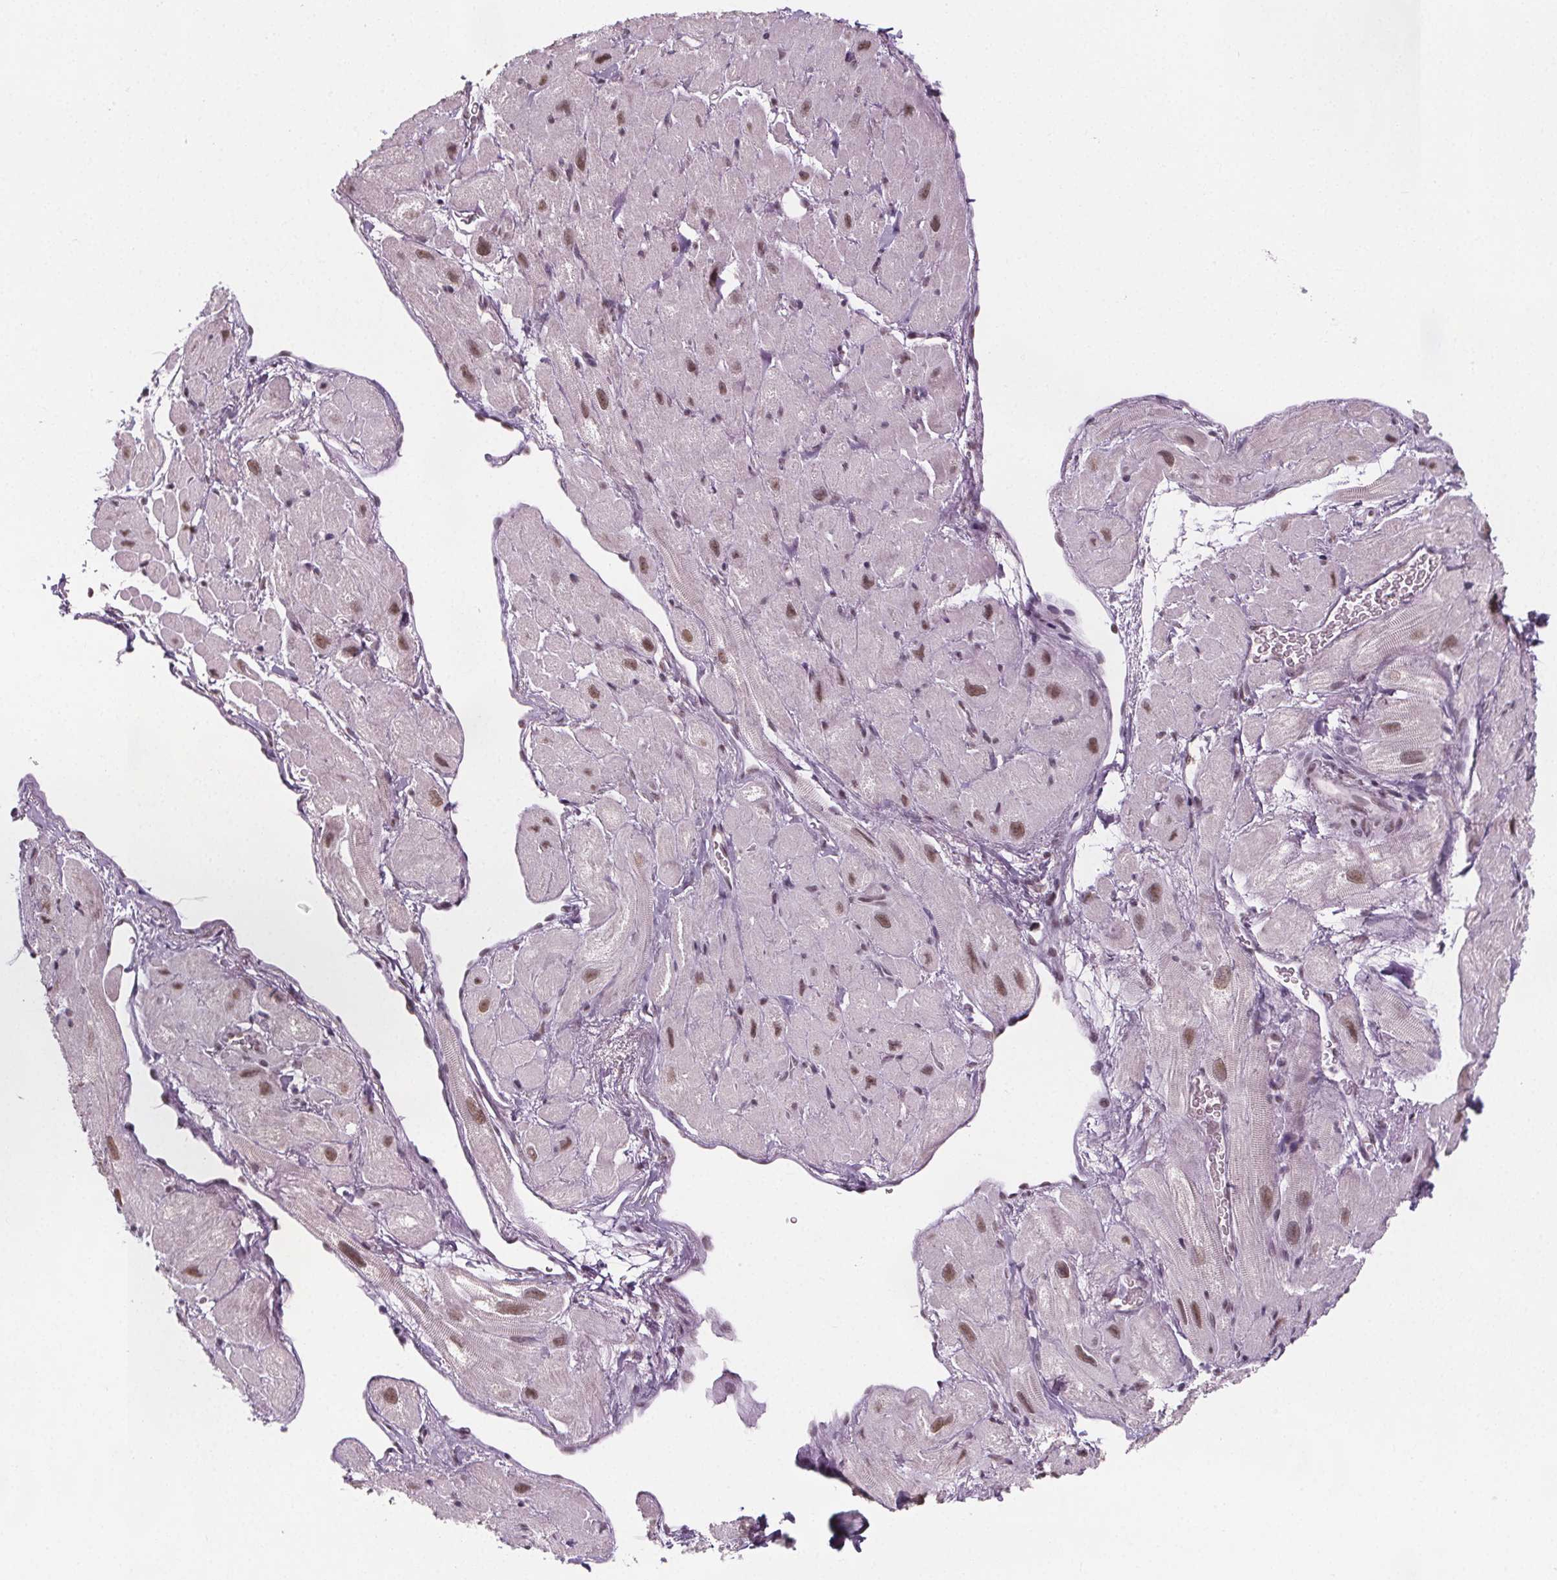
{"staining": {"intensity": "moderate", "quantity": "25%-75%", "location": "nuclear"}, "tissue": "heart muscle", "cell_type": "Cardiomyocytes", "image_type": "normal", "snomed": [{"axis": "morphology", "description": "Normal tissue, NOS"}, {"axis": "topography", "description": "Heart"}], "caption": "High-magnification brightfield microscopy of unremarkable heart muscle stained with DAB (3,3'-diaminobenzidine) (brown) and counterstained with hematoxylin (blue). cardiomyocytes exhibit moderate nuclear positivity is seen in about25%-75% of cells. The staining was performed using DAB (3,3'-diaminobenzidine), with brown indicating positive protein expression. Nuclei are stained blue with hematoxylin.", "gene": "ZNF572", "patient": {"sex": "female", "age": 62}}